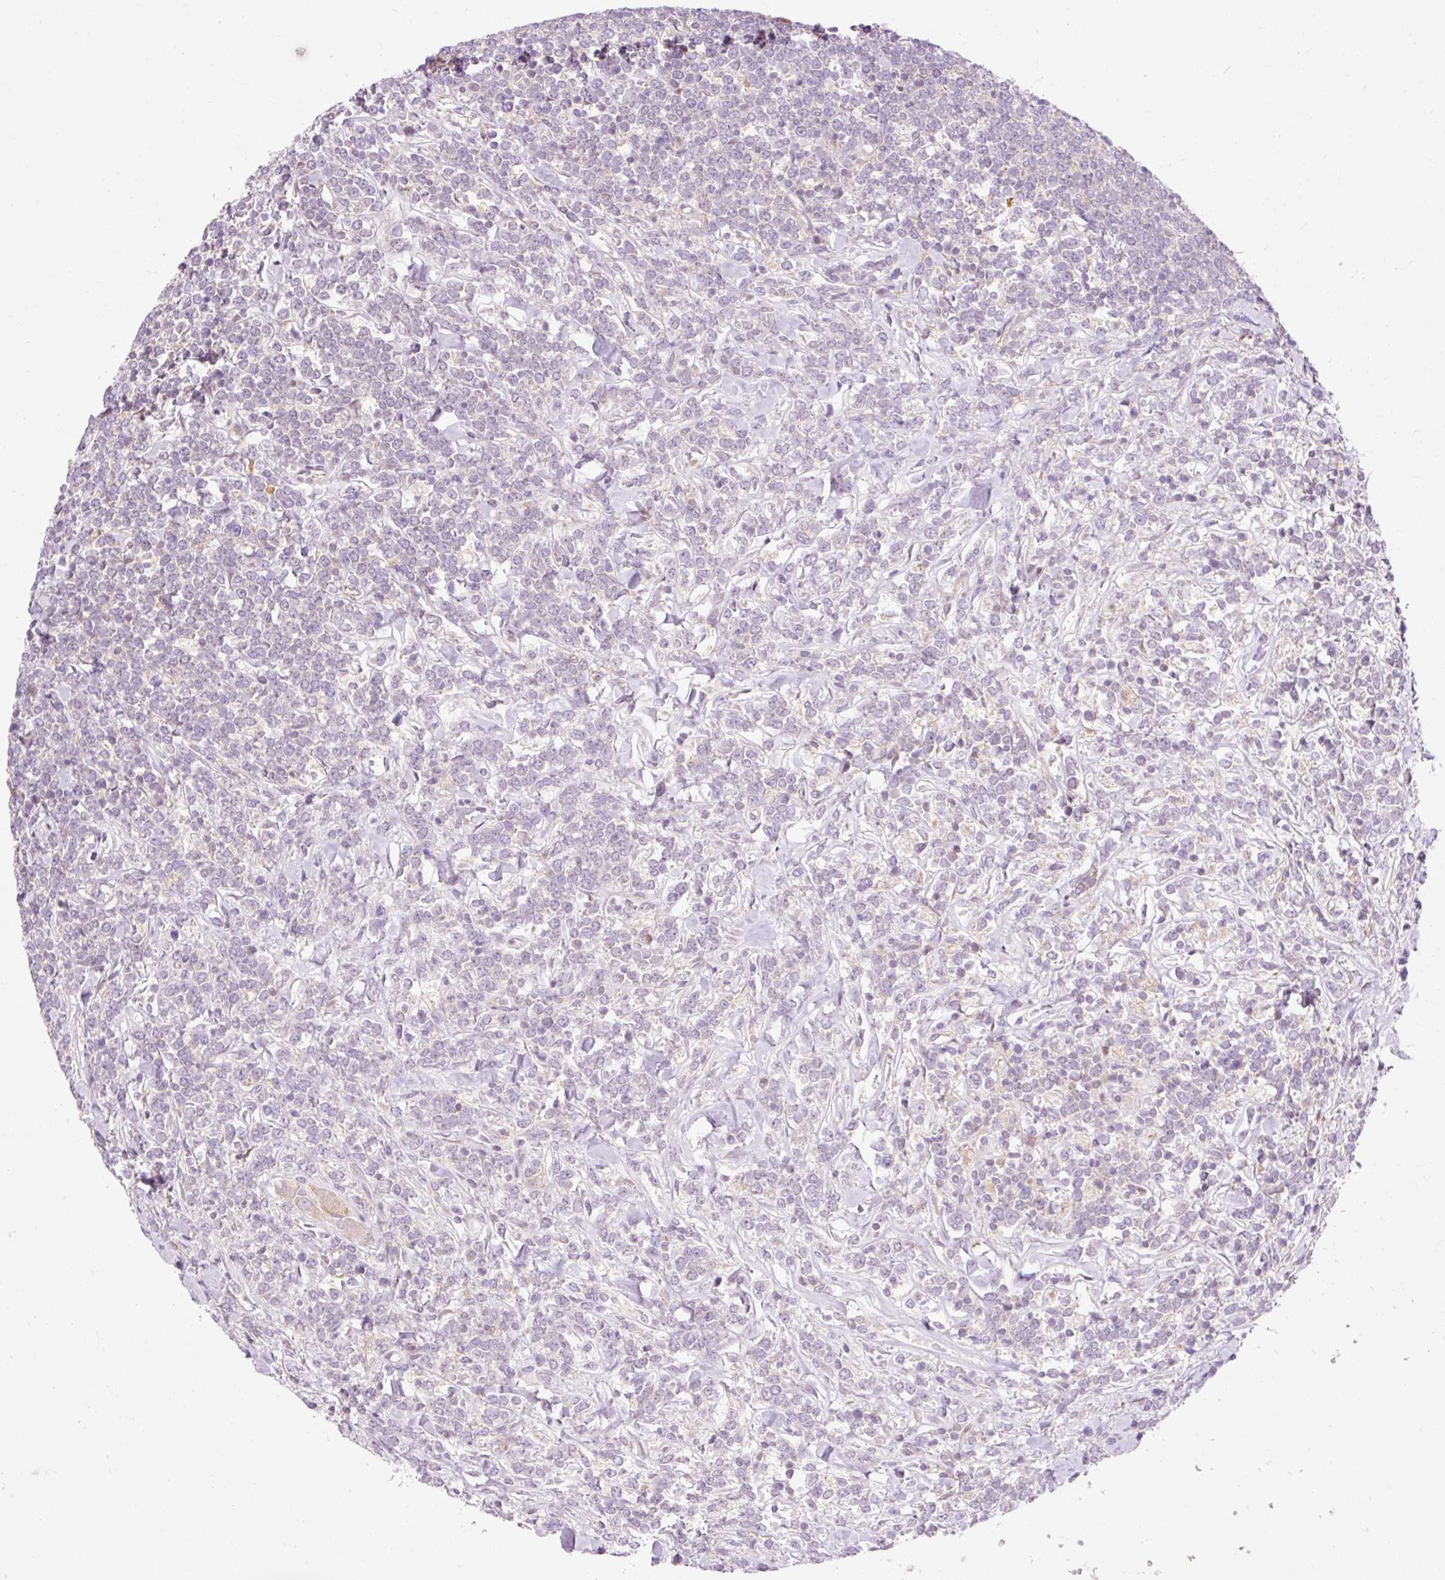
{"staining": {"intensity": "negative", "quantity": "none", "location": "none"}, "tissue": "lymphoma", "cell_type": "Tumor cells", "image_type": "cancer", "snomed": [{"axis": "morphology", "description": "Malignant lymphoma, non-Hodgkin's type, High grade"}, {"axis": "topography", "description": "Small intestine"}, {"axis": "topography", "description": "Colon"}], "caption": "This micrograph is of lymphoma stained with IHC to label a protein in brown with the nuclei are counter-stained blue. There is no staining in tumor cells. The staining is performed using DAB (3,3'-diaminobenzidine) brown chromogen with nuclei counter-stained in using hematoxylin.", "gene": "IMMT", "patient": {"sex": "male", "age": 8}}